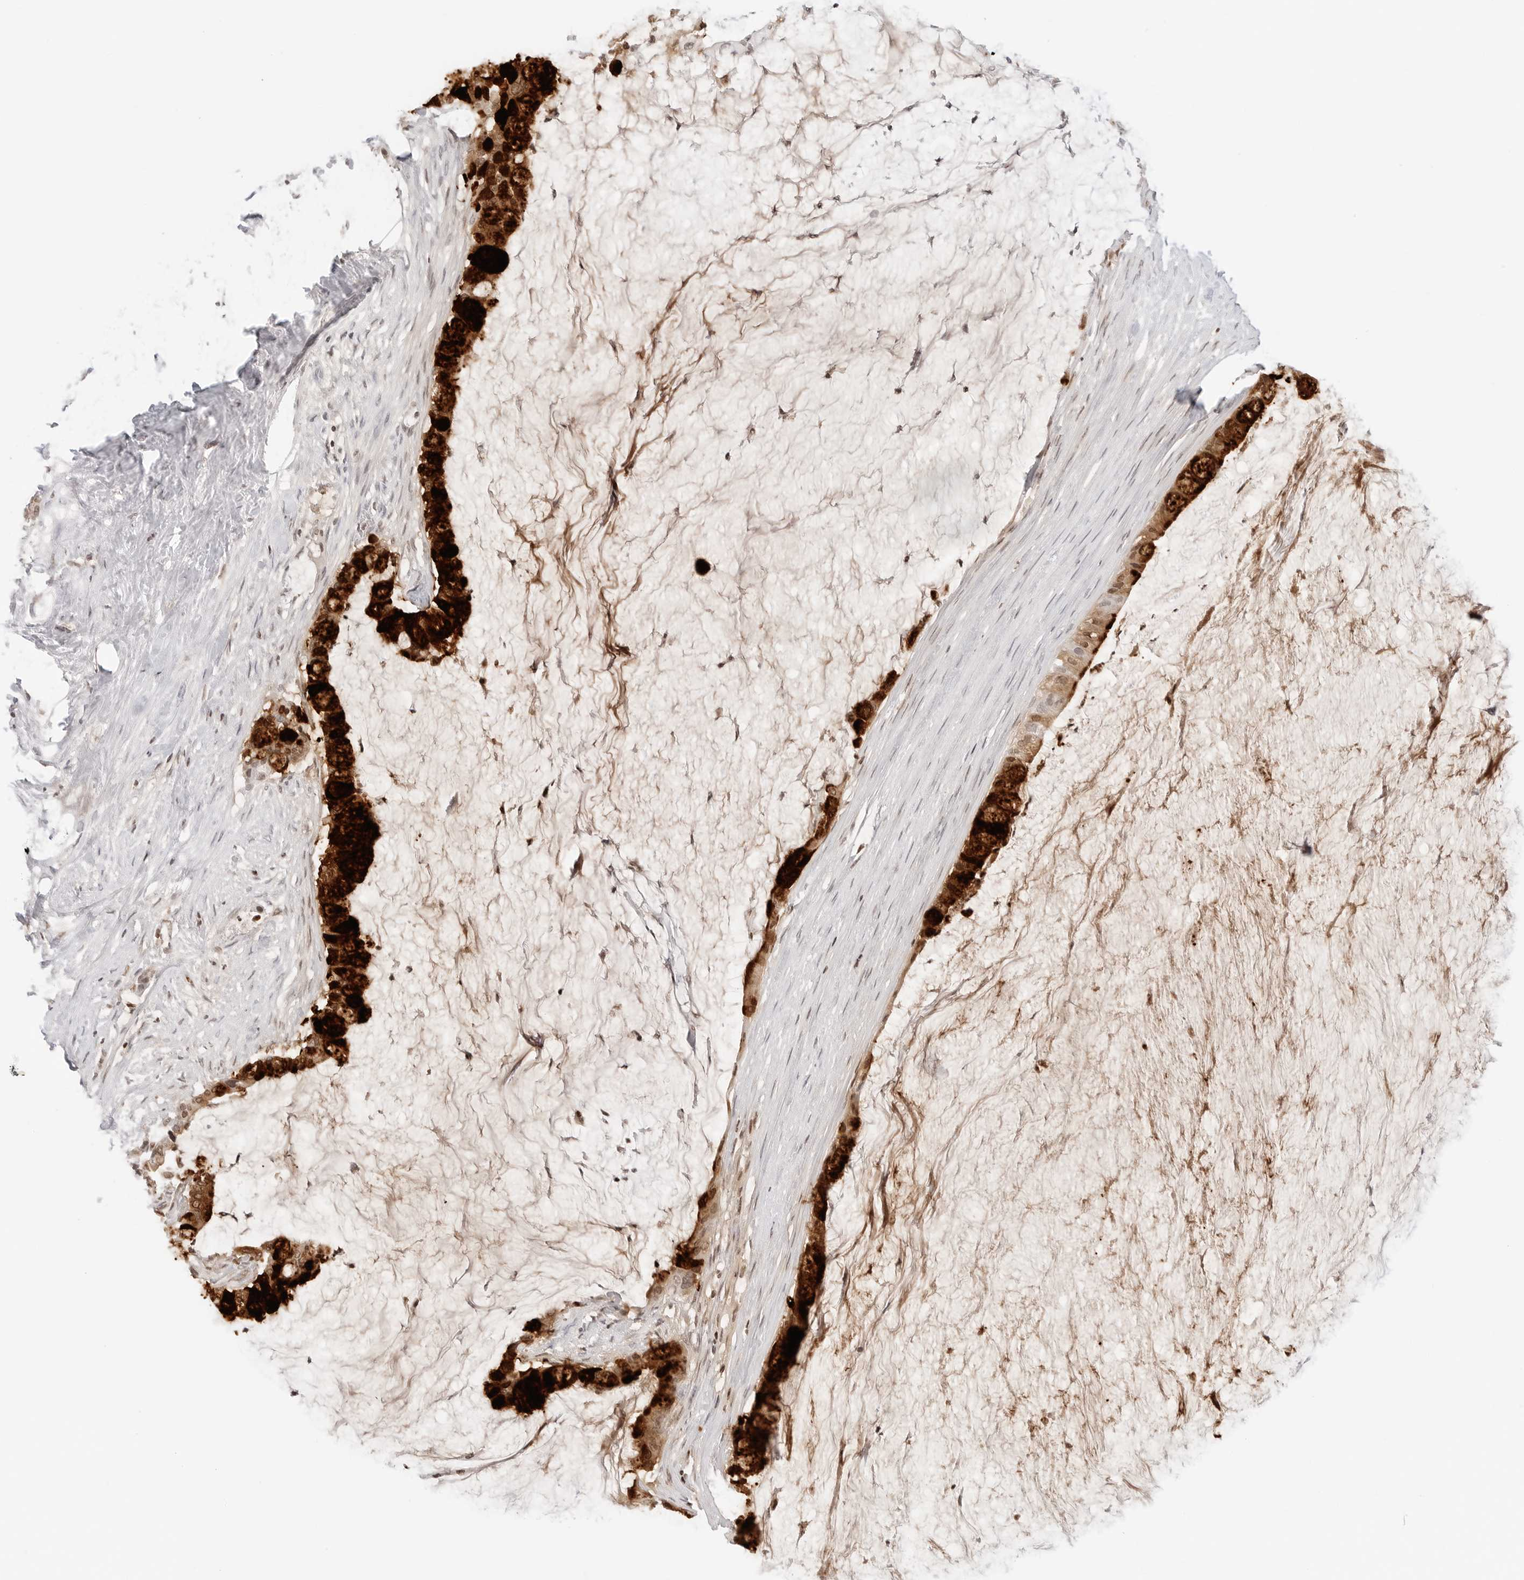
{"staining": {"intensity": "strong", "quantity": ">75%", "location": "cytoplasmic/membranous"}, "tissue": "pancreatic cancer", "cell_type": "Tumor cells", "image_type": "cancer", "snomed": [{"axis": "morphology", "description": "Adenocarcinoma, NOS"}, {"axis": "topography", "description": "Pancreas"}], "caption": "Protein staining displays strong cytoplasmic/membranous positivity in about >75% of tumor cells in pancreatic cancer. (IHC, brightfield microscopy, high magnification).", "gene": "TFF2", "patient": {"sex": "male", "age": 41}}